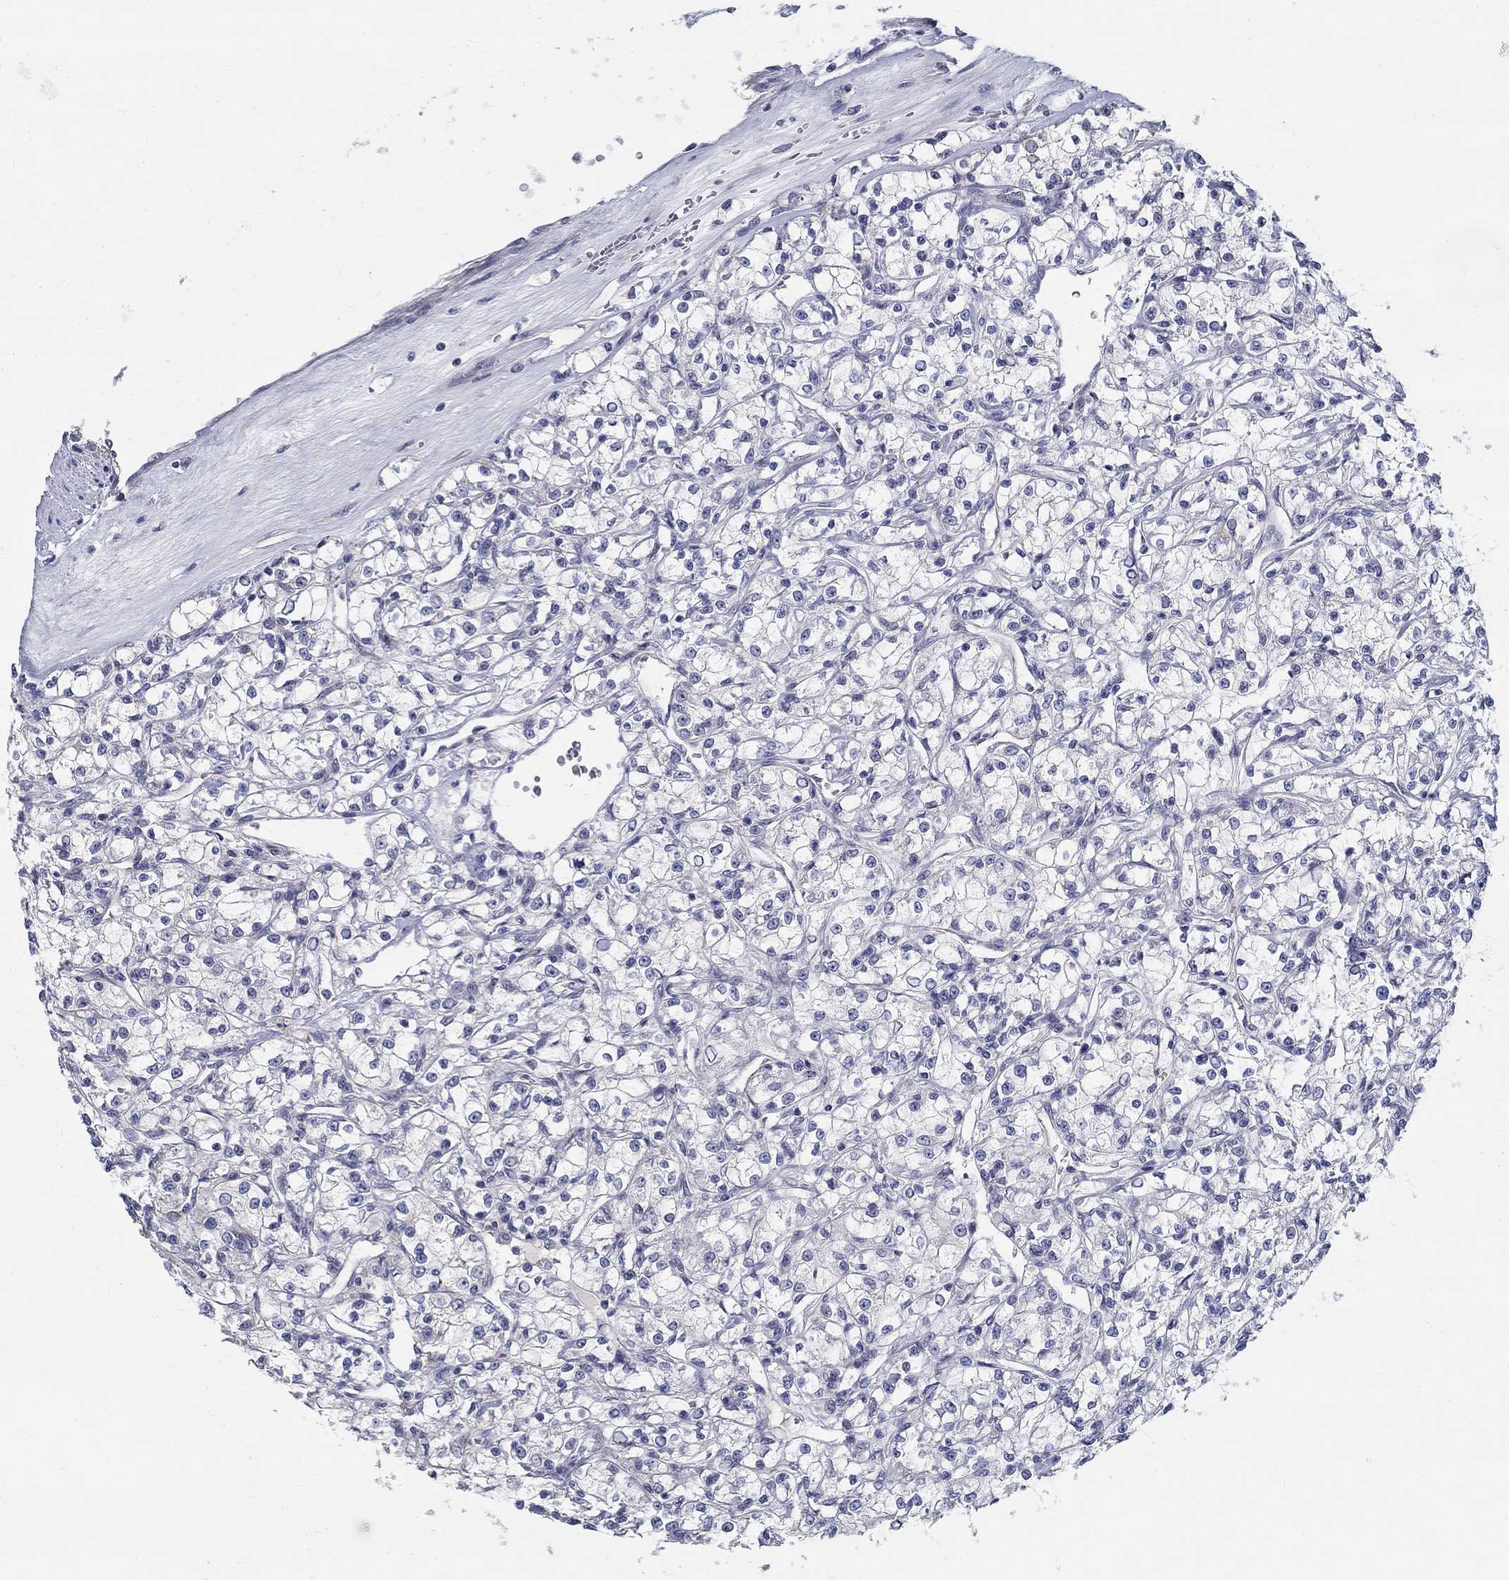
{"staining": {"intensity": "negative", "quantity": "none", "location": "none"}, "tissue": "renal cancer", "cell_type": "Tumor cells", "image_type": "cancer", "snomed": [{"axis": "morphology", "description": "Adenocarcinoma, NOS"}, {"axis": "topography", "description": "Kidney"}], "caption": "Immunohistochemical staining of adenocarcinoma (renal) displays no significant staining in tumor cells.", "gene": "C16orf46", "patient": {"sex": "female", "age": 59}}